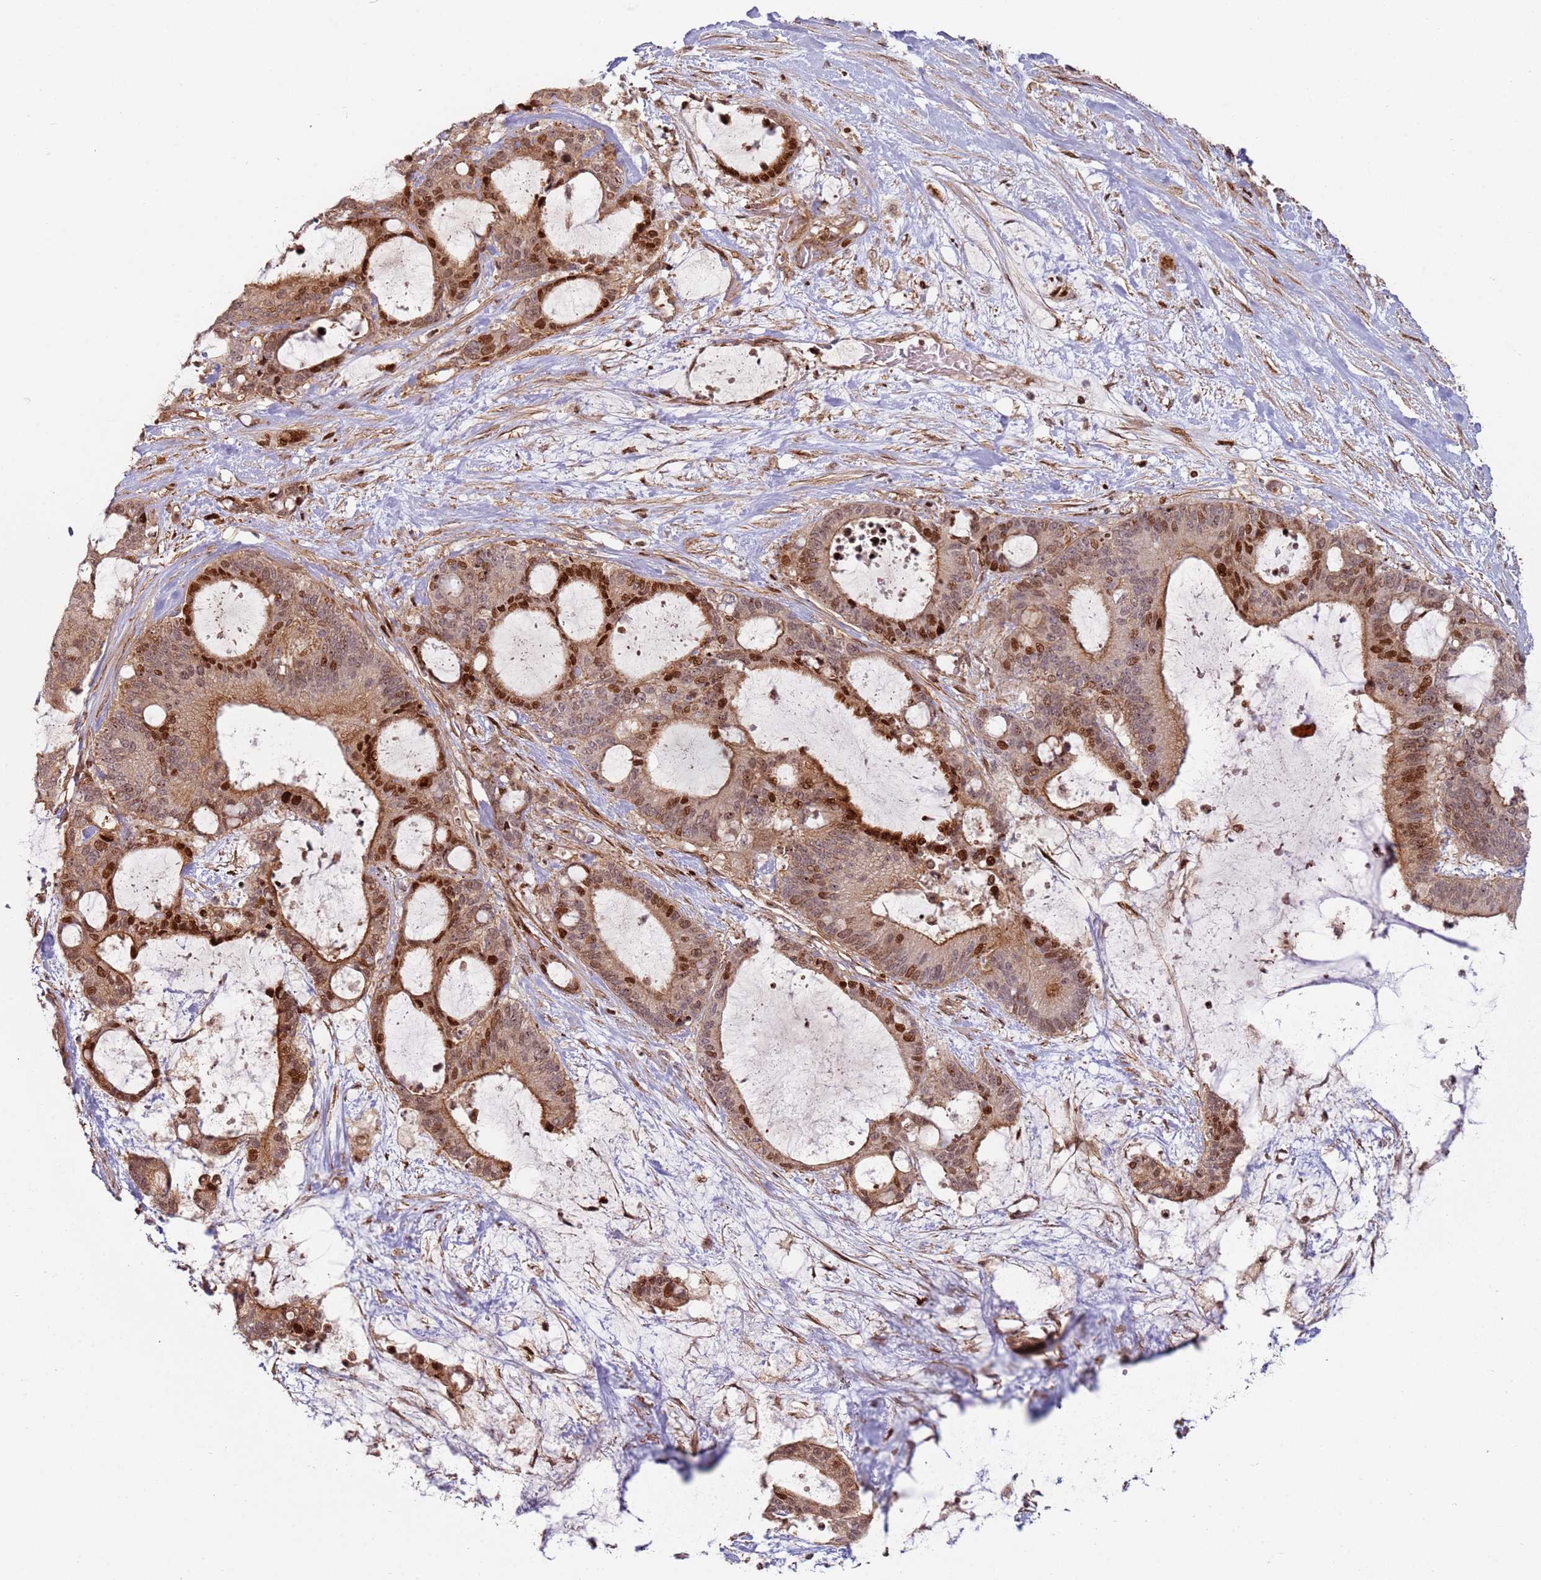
{"staining": {"intensity": "strong", "quantity": ">75%", "location": "cytoplasmic/membranous,nuclear"}, "tissue": "liver cancer", "cell_type": "Tumor cells", "image_type": "cancer", "snomed": [{"axis": "morphology", "description": "Normal tissue, NOS"}, {"axis": "morphology", "description": "Cholangiocarcinoma"}, {"axis": "topography", "description": "Liver"}, {"axis": "topography", "description": "Peripheral nerve tissue"}], "caption": "Cholangiocarcinoma (liver) stained for a protein exhibits strong cytoplasmic/membranous and nuclear positivity in tumor cells. (Brightfield microscopy of DAB IHC at high magnification).", "gene": "TMEM233", "patient": {"sex": "female", "age": 73}}